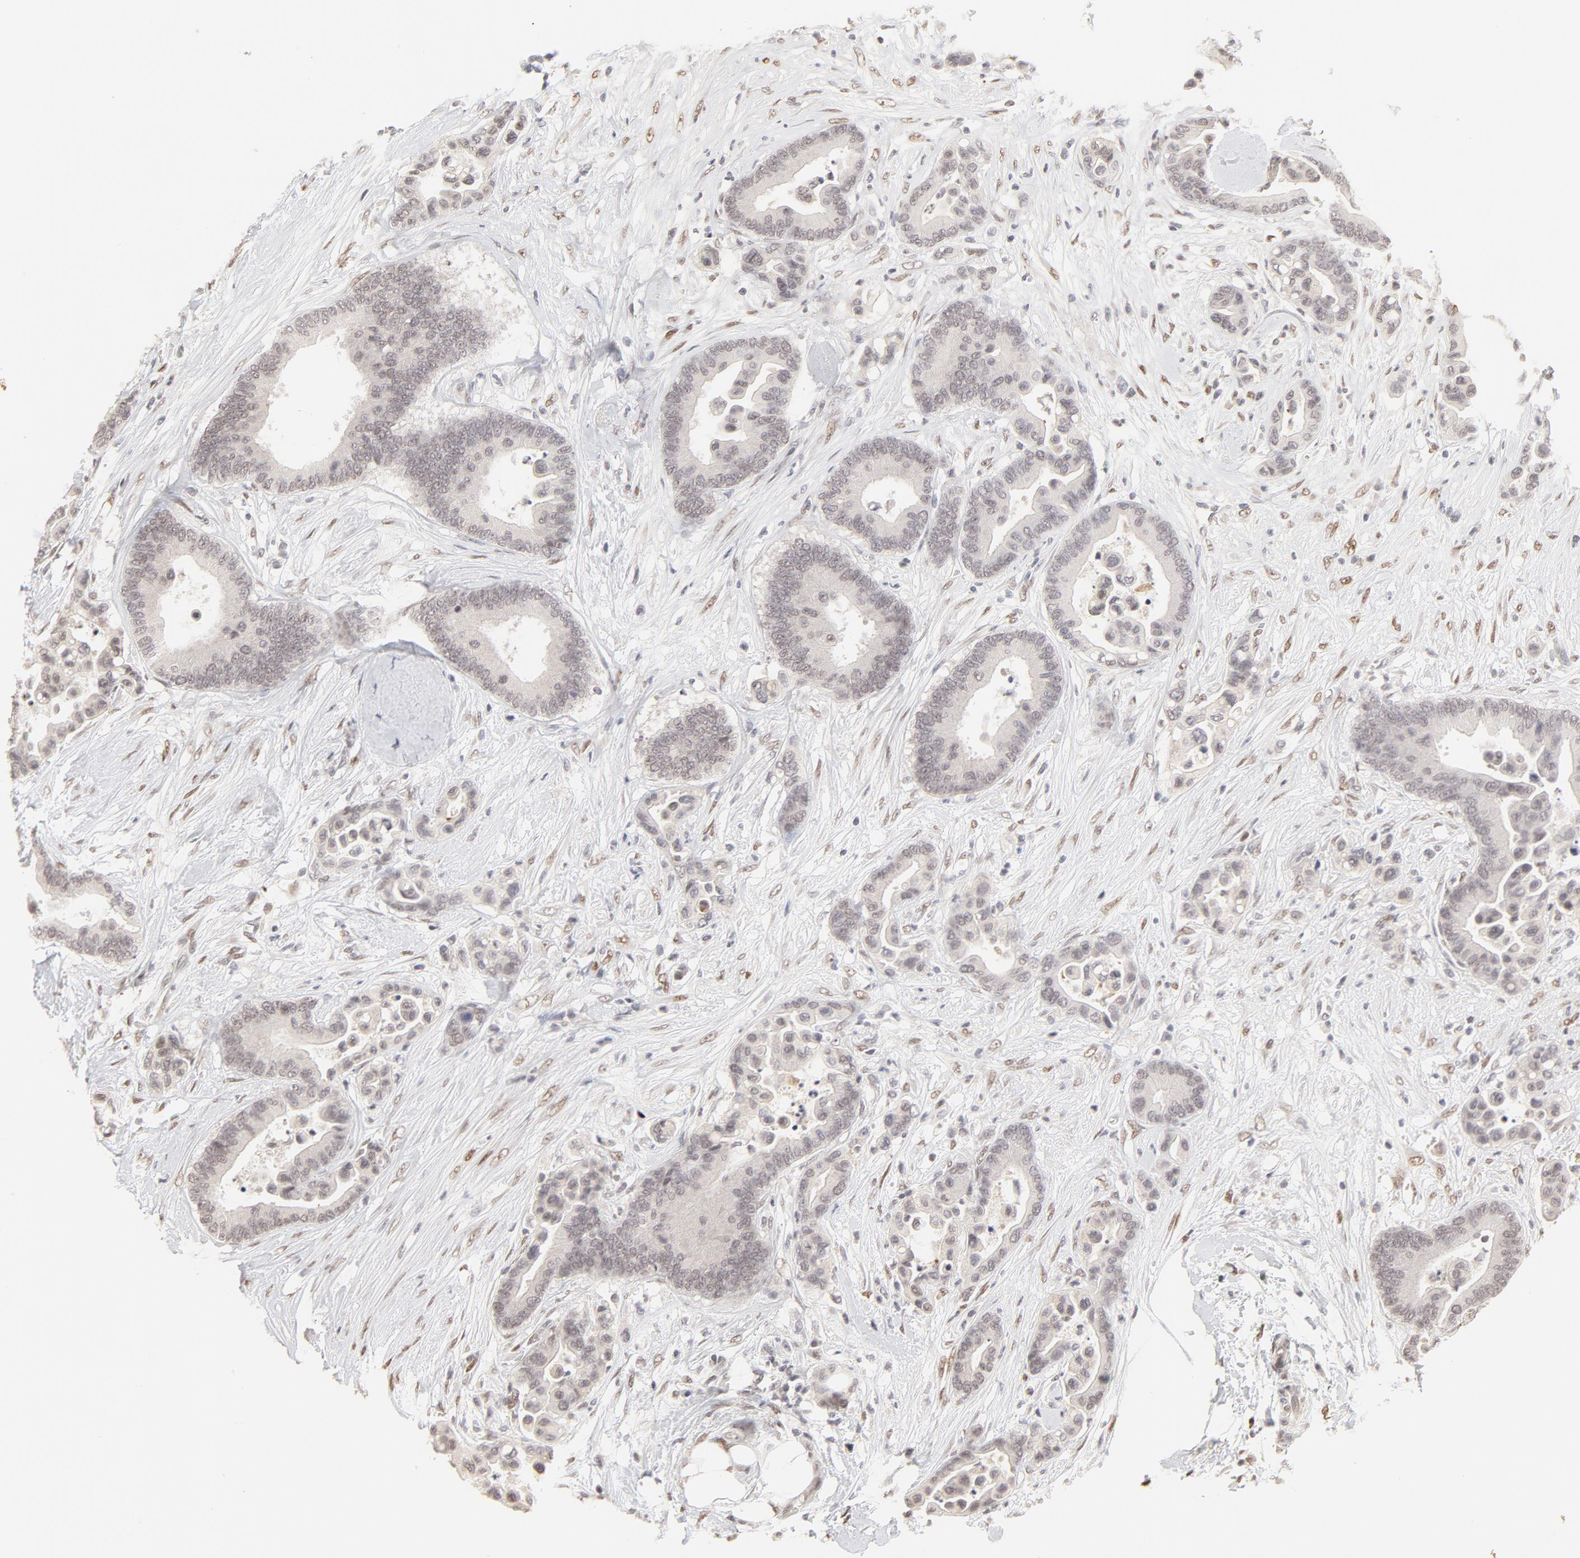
{"staining": {"intensity": "weak", "quantity": "<25%", "location": "nuclear"}, "tissue": "colorectal cancer", "cell_type": "Tumor cells", "image_type": "cancer", "snomed": [{"axis": "morphology", "description": "Adenocarcinoma, NOS"}, {"axis": "topography", "description": "Colon"}], "caption": "This is a photomicrograph of immunohistochemistry (IHC) staining of colorectal cancer, which shows no expression in tumor cells.", "gene": "PBX3", "patient": {"sex": "male", "age": 82}}